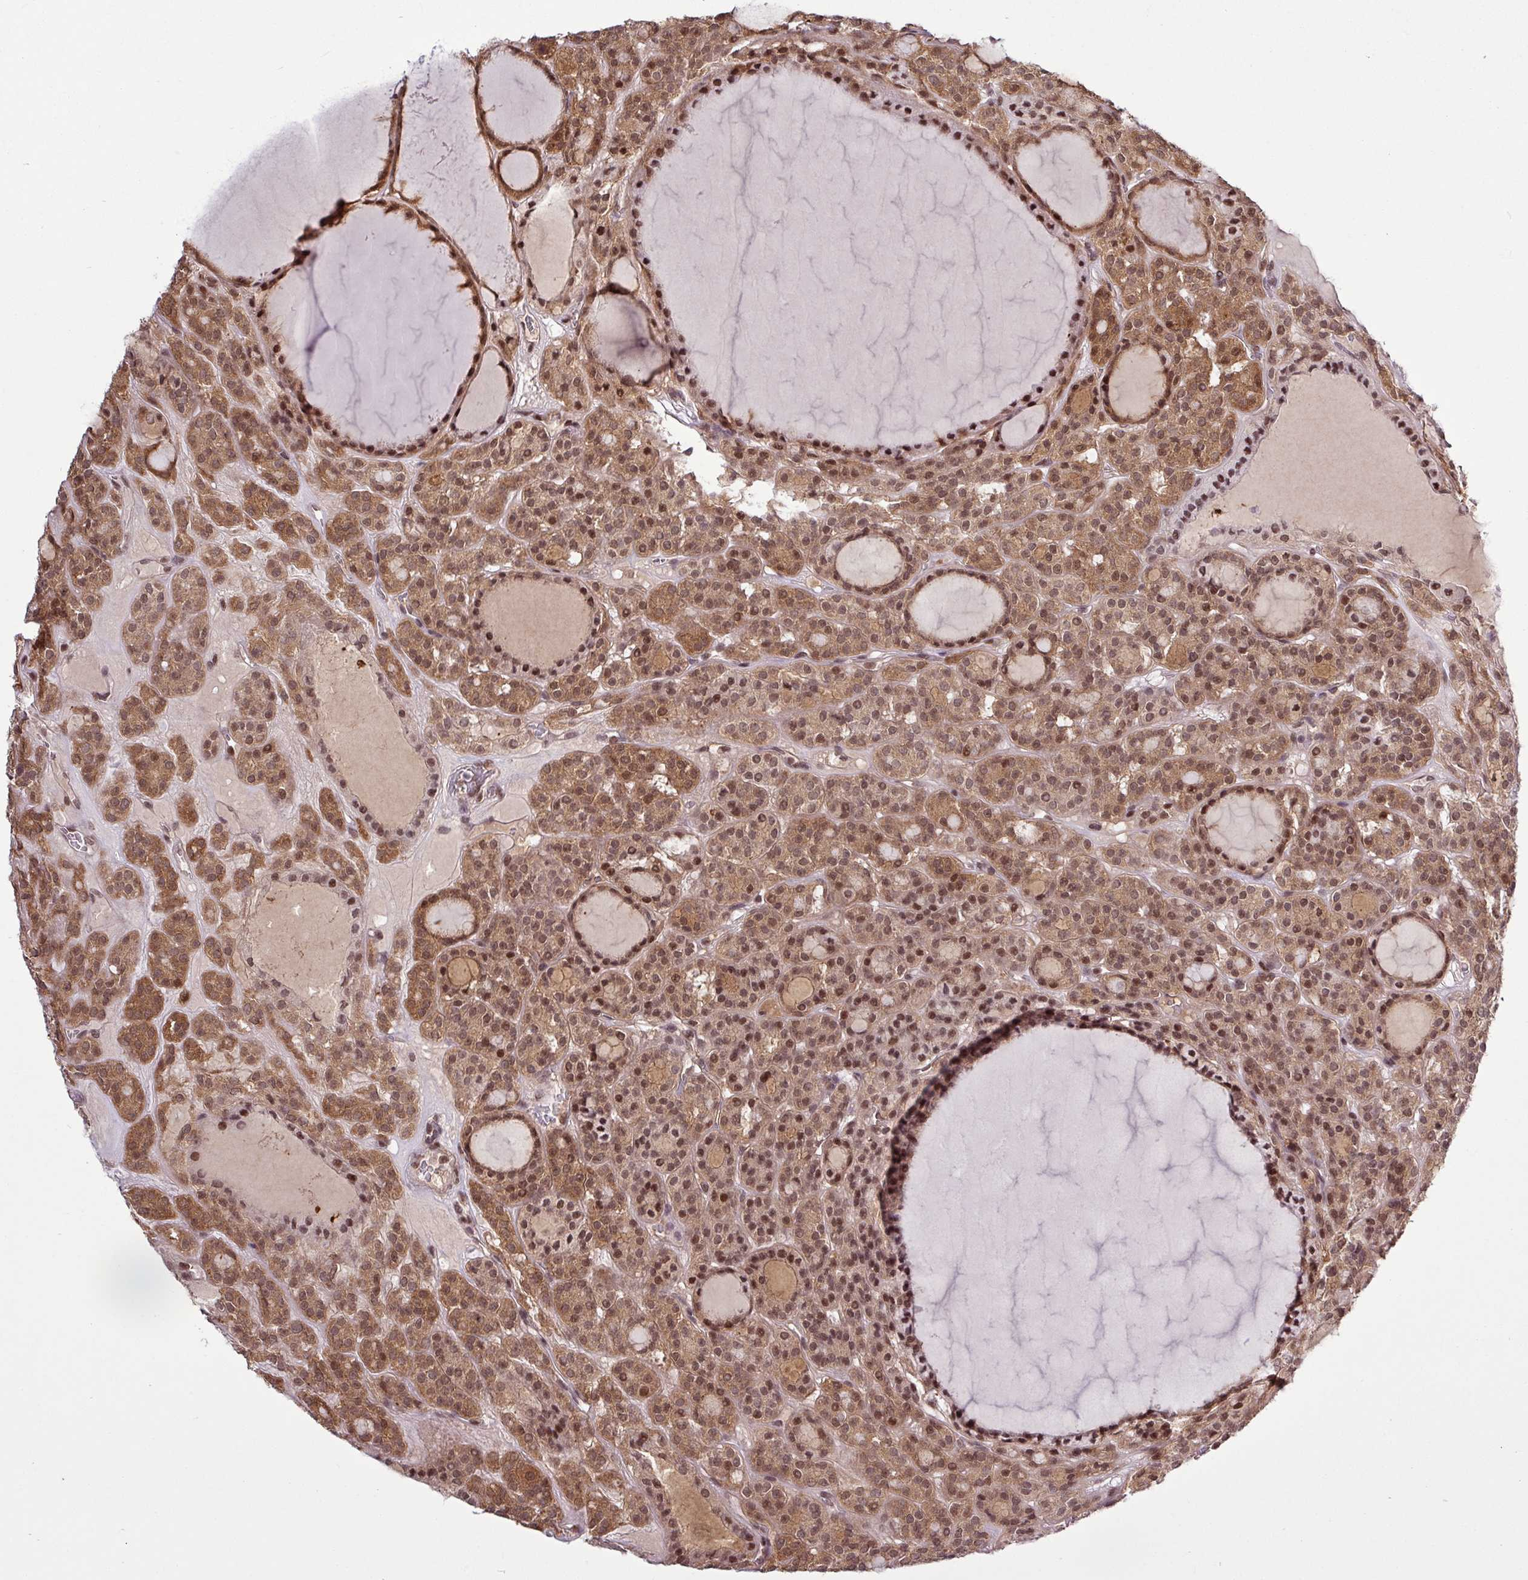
{"staining": {"intensity": "moderate", "quantity": ">75%", "location": "cytoplasmic/membranous,nuclear"}, "tissue": "thyroid cancer", "cell_type": "Tumor cells", "image_type": "cancer", "snomed": [{"axis": "morphology", "description": "Follicular adenoma carcinoma, NOS"}, {"axis": "topography", "description": "Thyroid gland"}], "caption": "There is medium levels of moderate cytoplasmic/membranous and nuclear positivity in tumor cells of thyroid cancer, as demonstrated by immunohistochemical staining (brown color).", "gene": "ITPKC", "patient": {"sex": "female", "age": 63}}